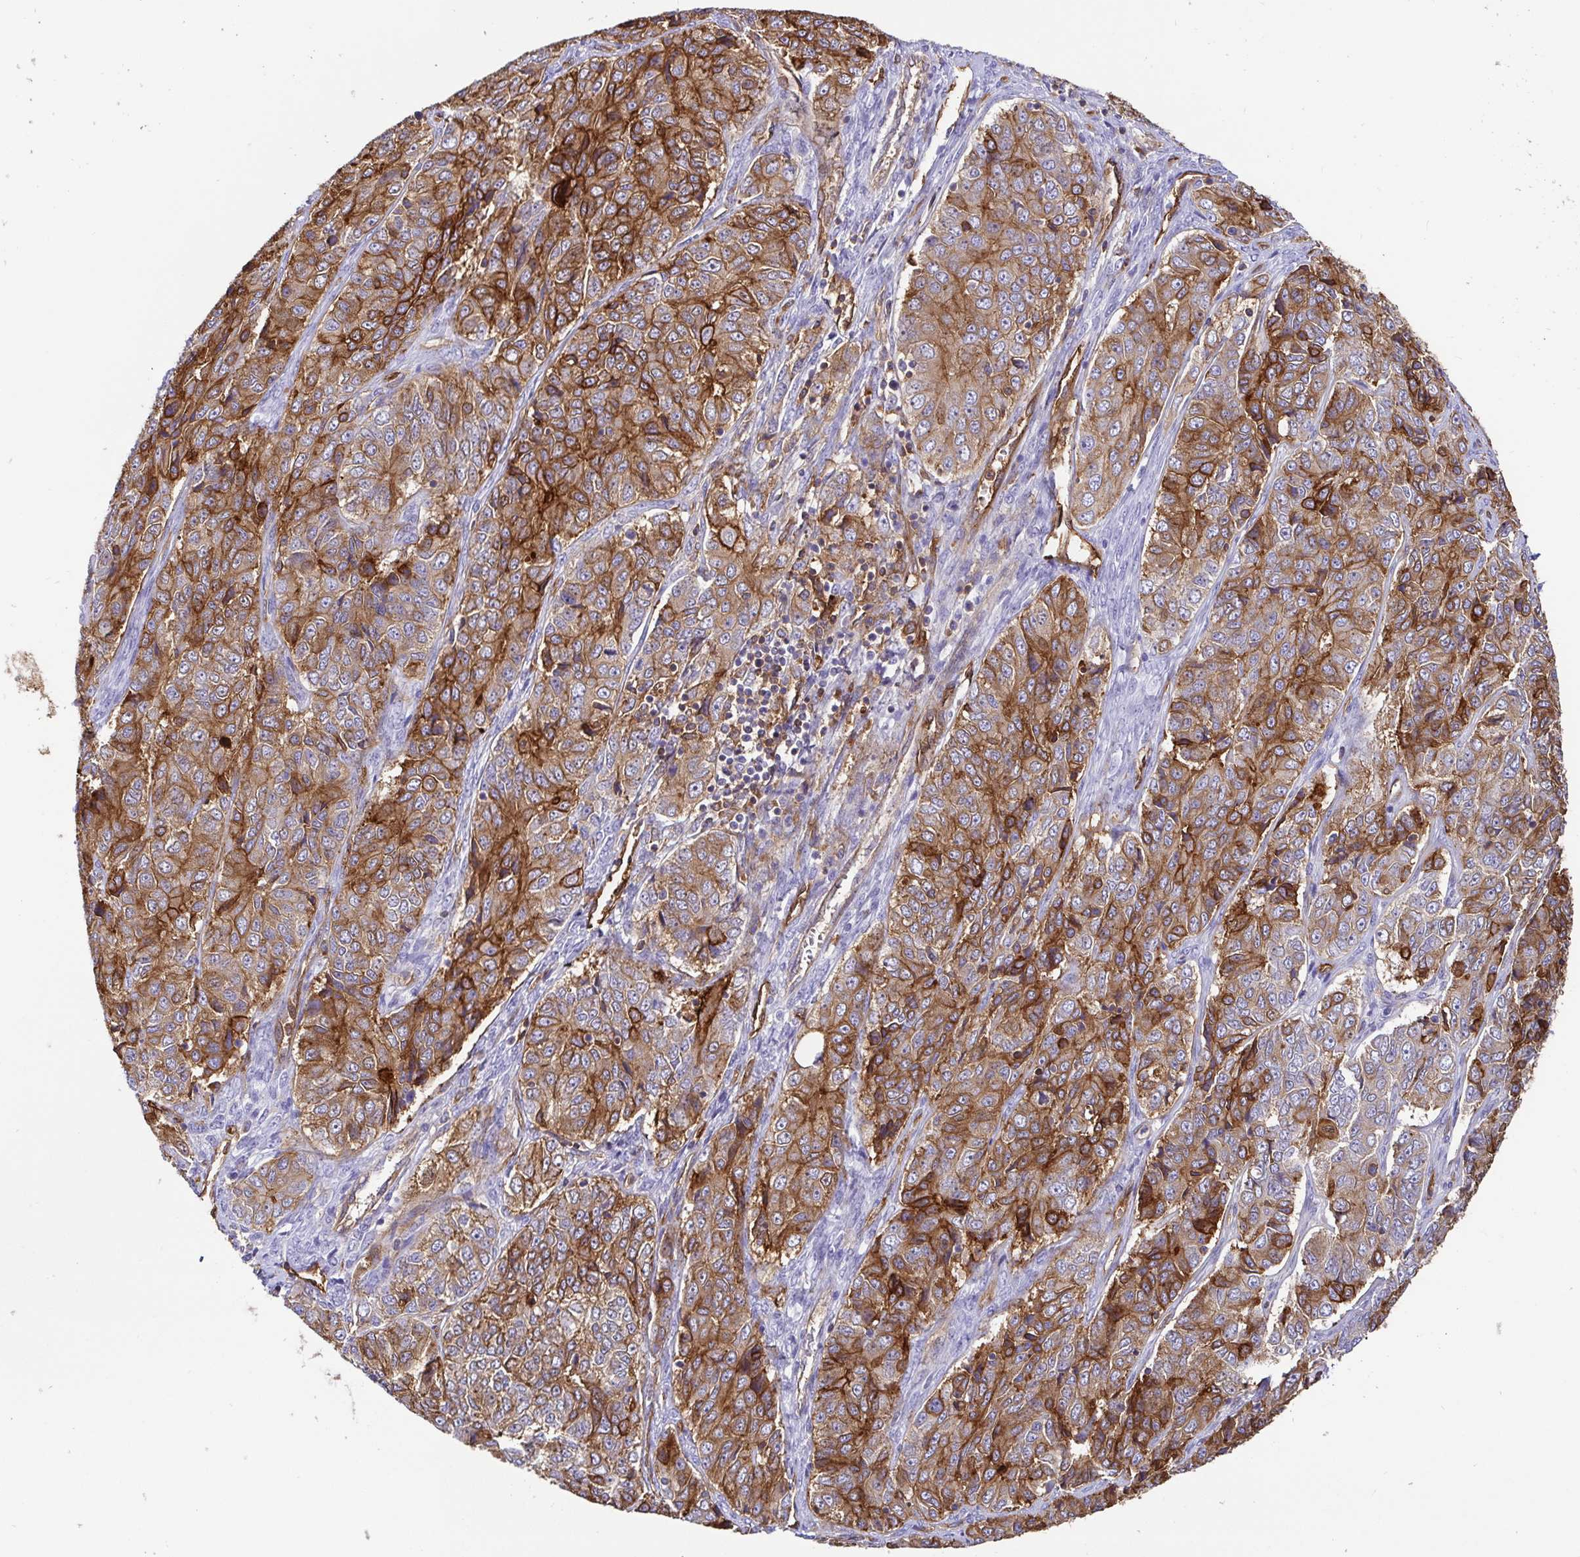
{"staining": {"intensity": "strong", "quantity": "25%-75%", "location": "cytoplasmic/membranous"}, "tissue": "ovarian cancer", "cell_type": "Tumor cells", "image_type": "cancer", "snomed": [{"axis": "morphology", "description": "Carcinoma, endometroid"}, {"axis": "topography", "description": "Ovary"}], "caption": "Ovarian cancer (endometroid carcinoma) was stained to show a protein in brown. There is high levels of strong cytoplasmic/membranous staining in about 25%-75% of tumor cells. (Stains: DAB in brown, nuclei in blue, Microscopy: brightfield microscopy at high magnification).", "gene": "ANXA2", "patient": {"sex": "female", "age": 51}}